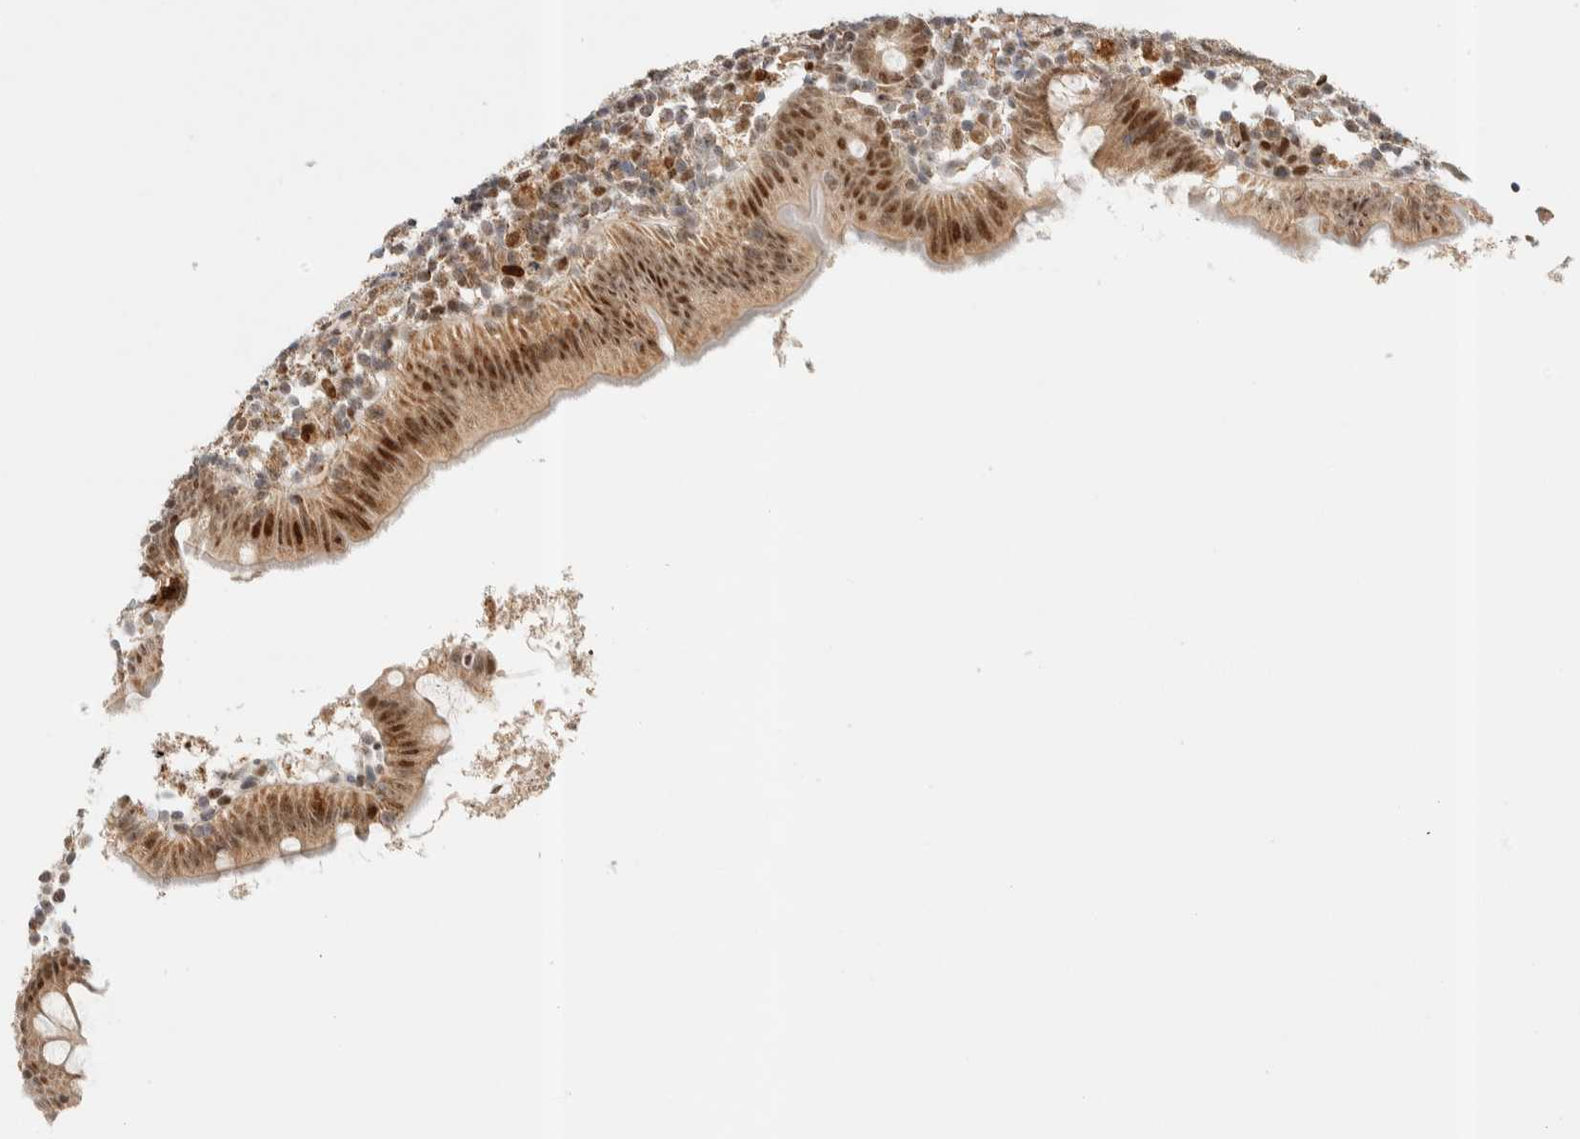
{"staining": {"intensity": "moderate", "quantity": "25%-75%", "location": "cytoplasmic/membranous,nuclear"}, "tissue": "appendix", "cell_type": "Glandular cells", "image_type": "normal", "snomed": [{"axis": "morphology", "description": "Normal tissue, NOS"}, {"axis": "topography", "description": "Appendix"}], "caption": "An IHC histopathology image of unremarkable tissue is shown. Protein staining in brown shows moderate cytoplasmic/membranous,nuclear positivity in appendix within glandular cells. The protein of interest is shown in brown color, while the nuclei are stained blue.", "gene": "TSPAN32", "patient": {"sex": "female", "age": 20}}